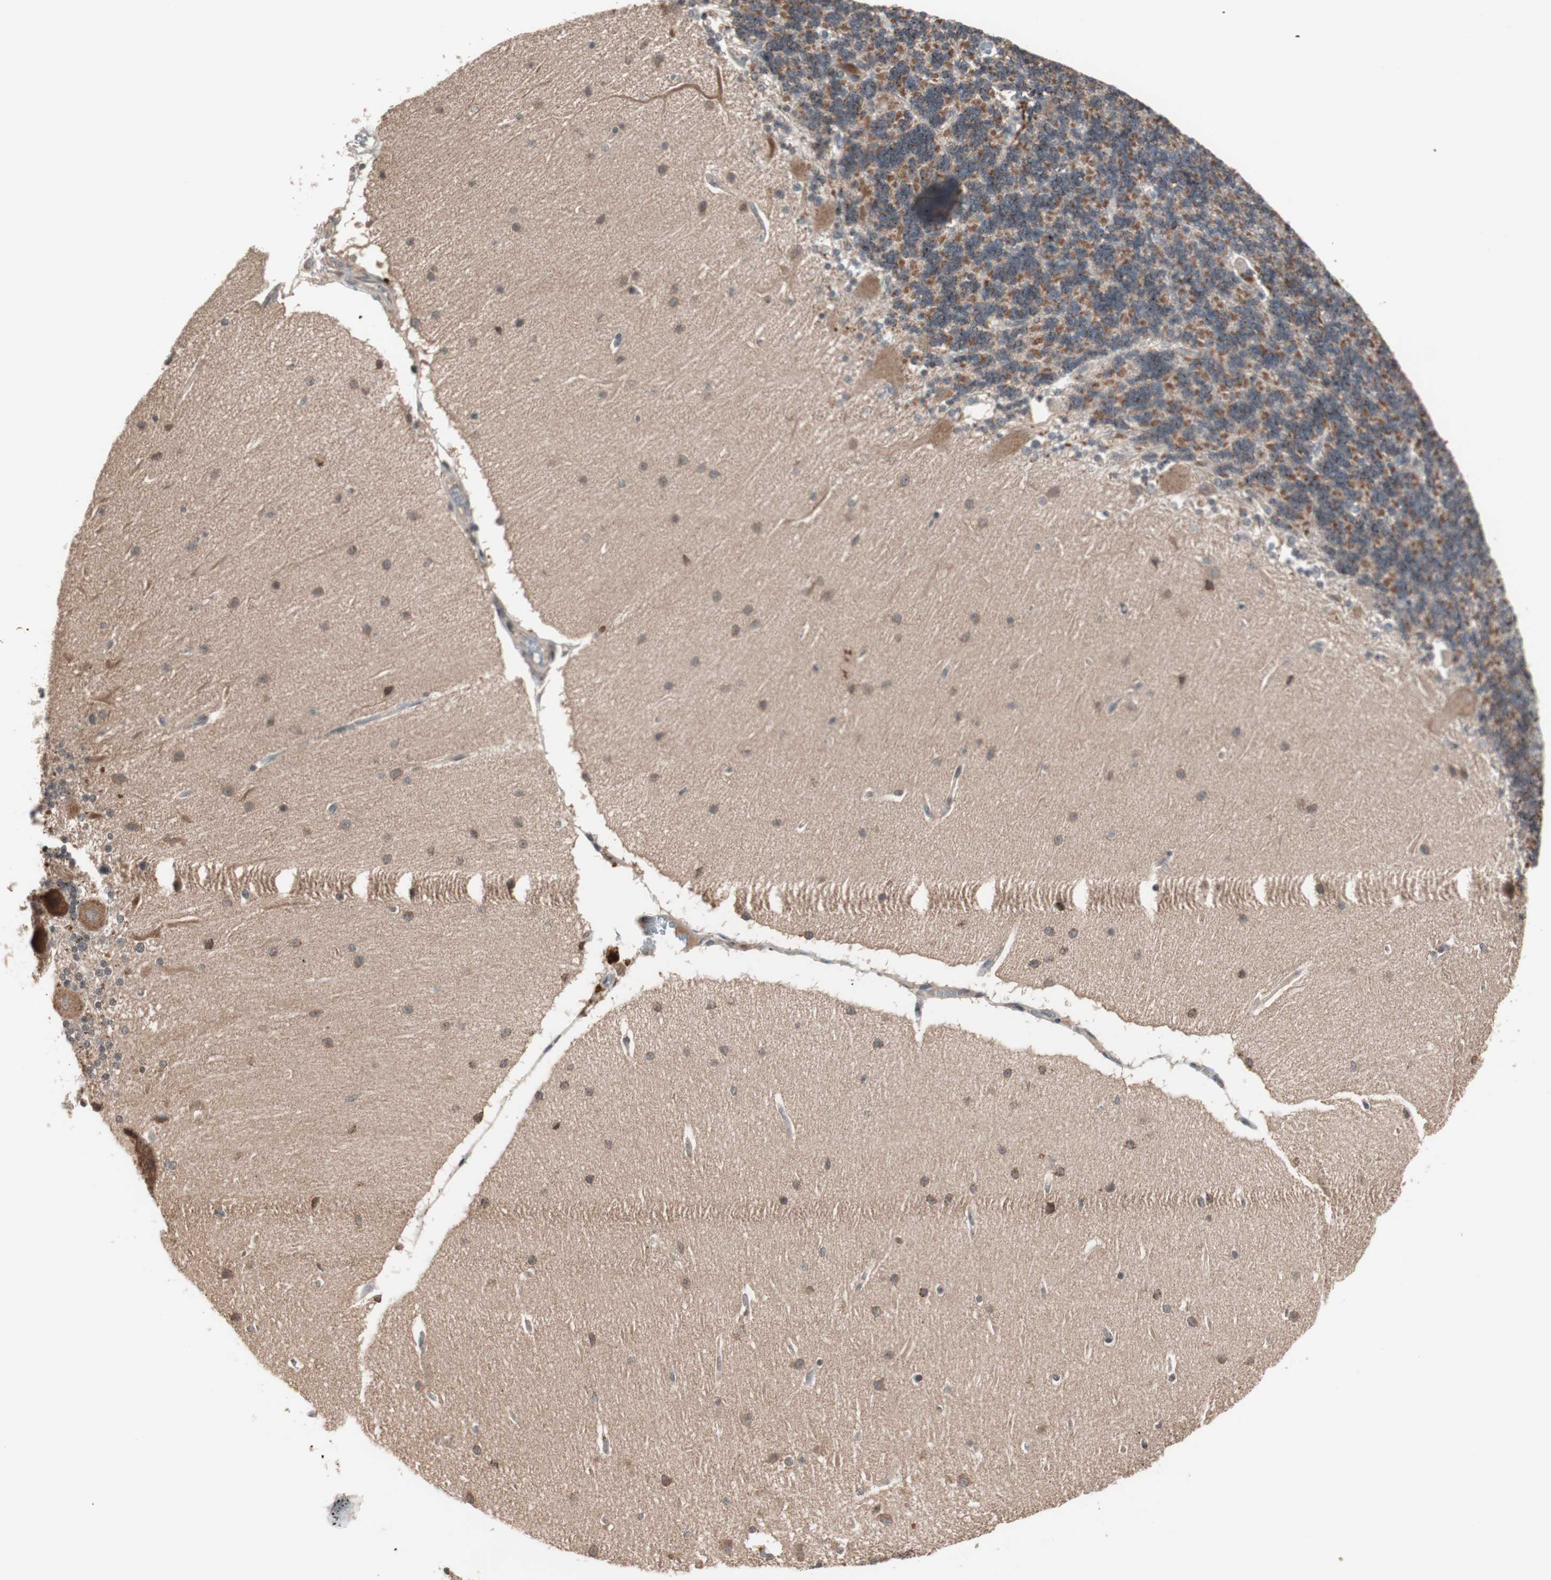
{"staining": {"intensity": "moderate", "quantity": ">75%", "location": "cytoplasmic/membranous"}, "tissue": "cerebellum", "cell_type": "Cells in granular layer", "image_type": "normal", "snomed": [{"axis": "morphology", "description": "Normal tissue, NOS"}, {"axis": "topography", "description": "Cerebellum"}], "caption": "A medium amount of moderate cytoplasmic/membranous expression is appreciated in approximately >75% of cells in granular layer in normal cerebellum.", "gene": "FBXO5", "patient": {"sex": "female", "age": 54}}